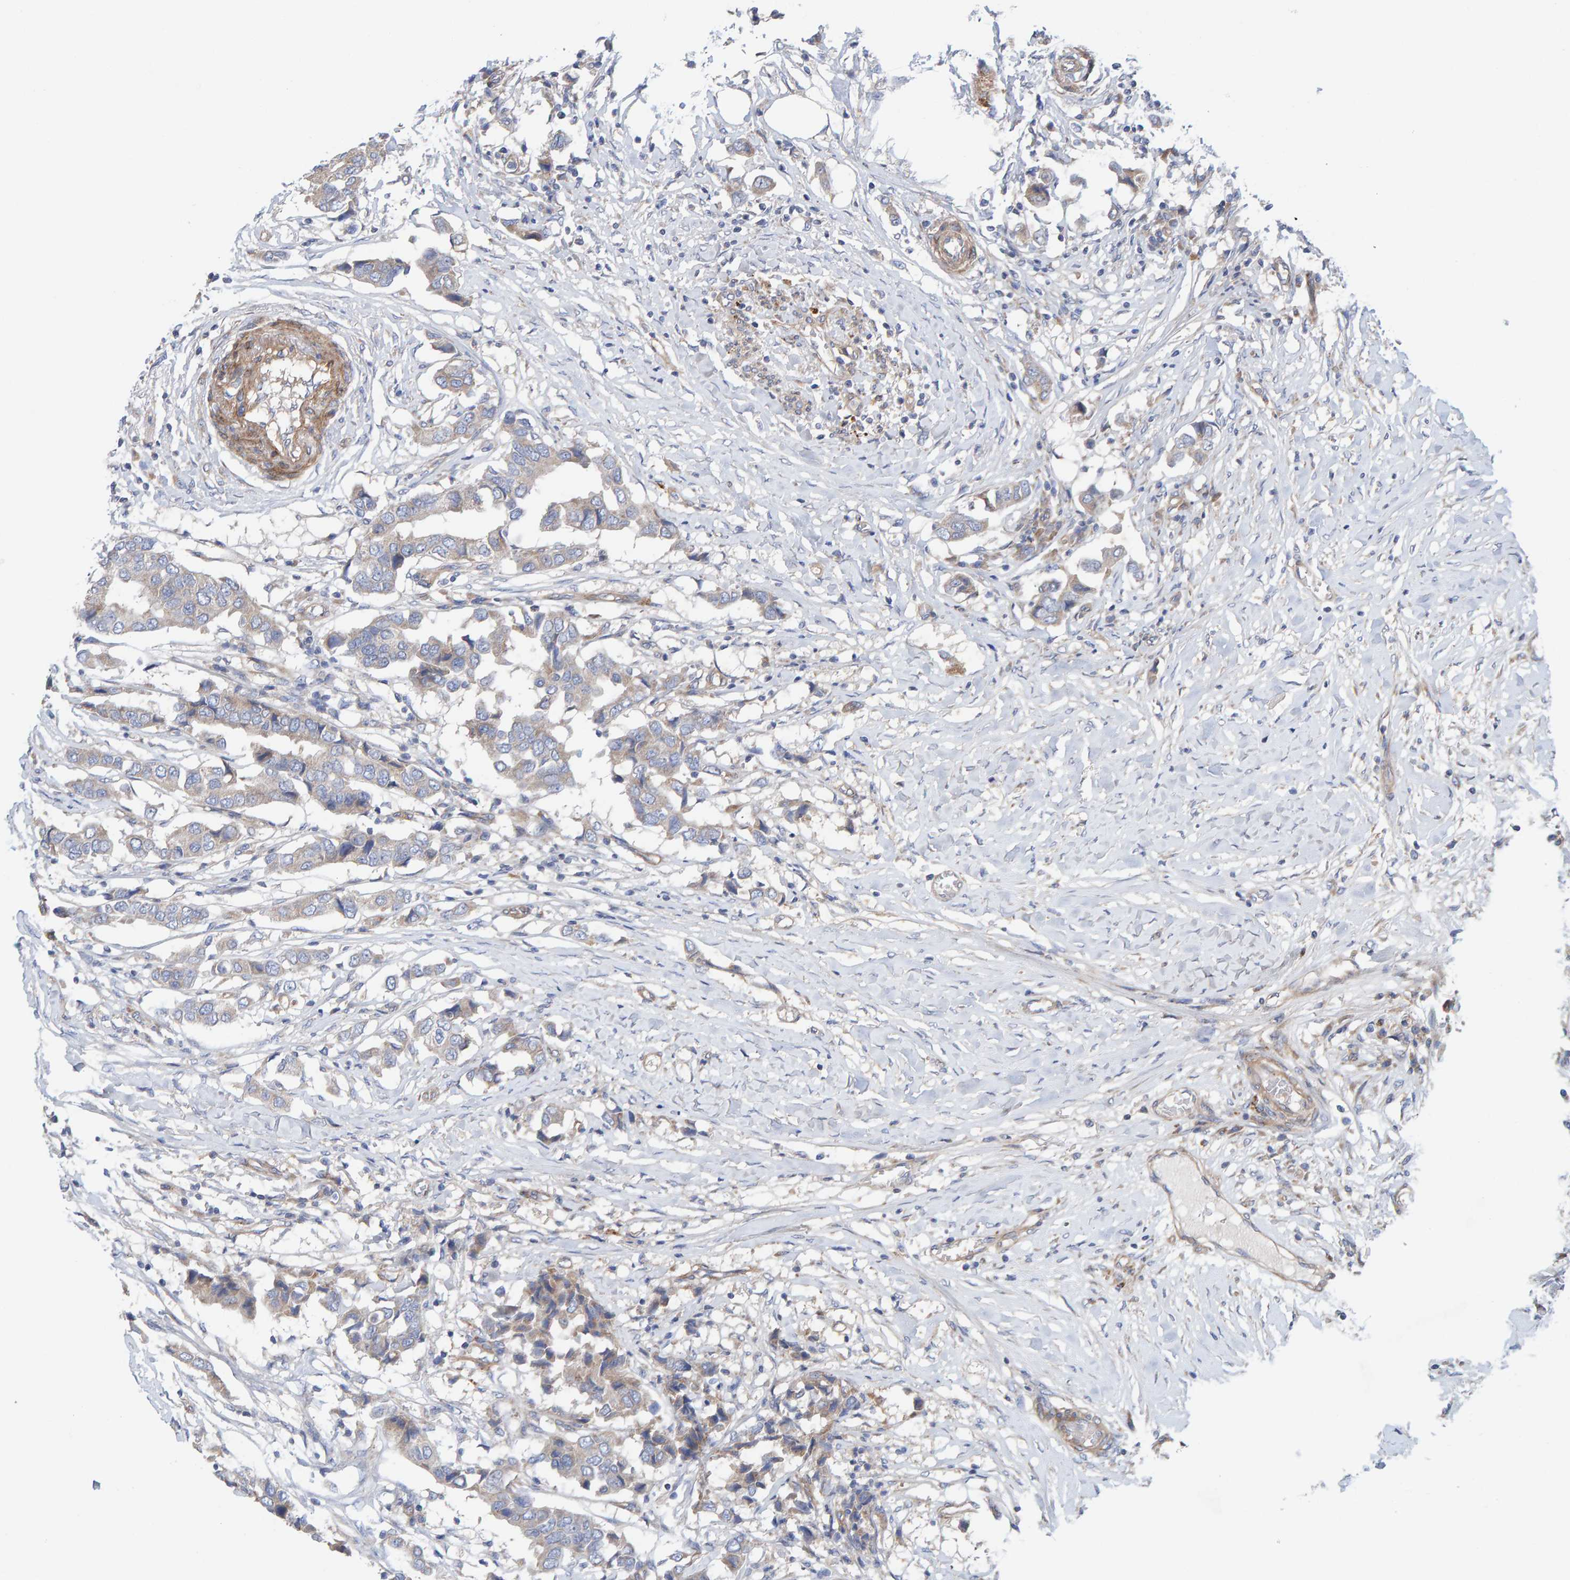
{"staining": {"intensity": "weak", "quantity": "25%-75%", "location": "cytoplasmic/membranous"}, "tissue": "breast cancer", "cell_type": "Tumor cells", "image_type": "cancer", "snomed": [{"axis": "morphology", "description": "Duct carcinoma"}, {"axis": "topography", "description": "Breast"}], "caption": "A brown stain highlights weak cytoplasmic/membranous staining of a protein in breast cancer tumor cells.", "gene": "CDK5RAP3", "patient": {"sex": "female", "age": 80}}